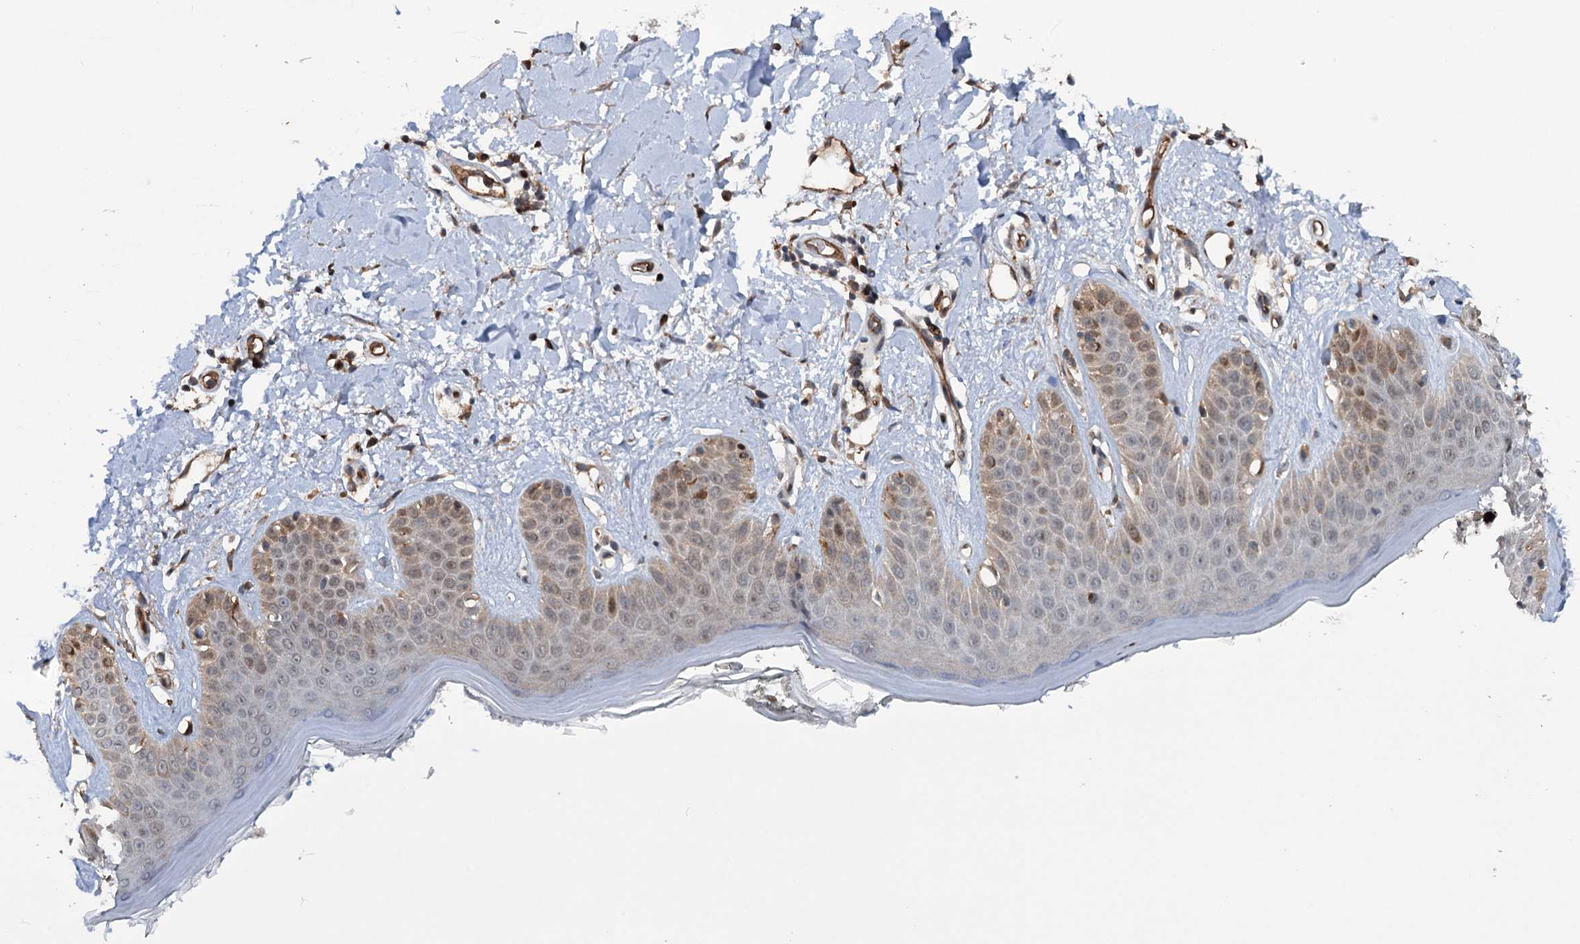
{"staining": {"intensity": "moderate", "quantity": ">75%", "location": "cytoplasmic/membranous"}, "tissue": "skin", "cell_type": "Fibroblasts", "image_type": "normal", "snomed": [{"axis": "morphology", "description": "Normal tissue, NOS"}, {"axis": "topography", "description": "Skin"}], "caption": "Skin stained with DAB immunohistochemistry (IHC) demonstrates medium levels of moderate cytoplasmic/membranous staining in approximately >75% of fibroblasts.", "gene": "NCAPD2", "patient": {"sex": "female", "age": 64}}